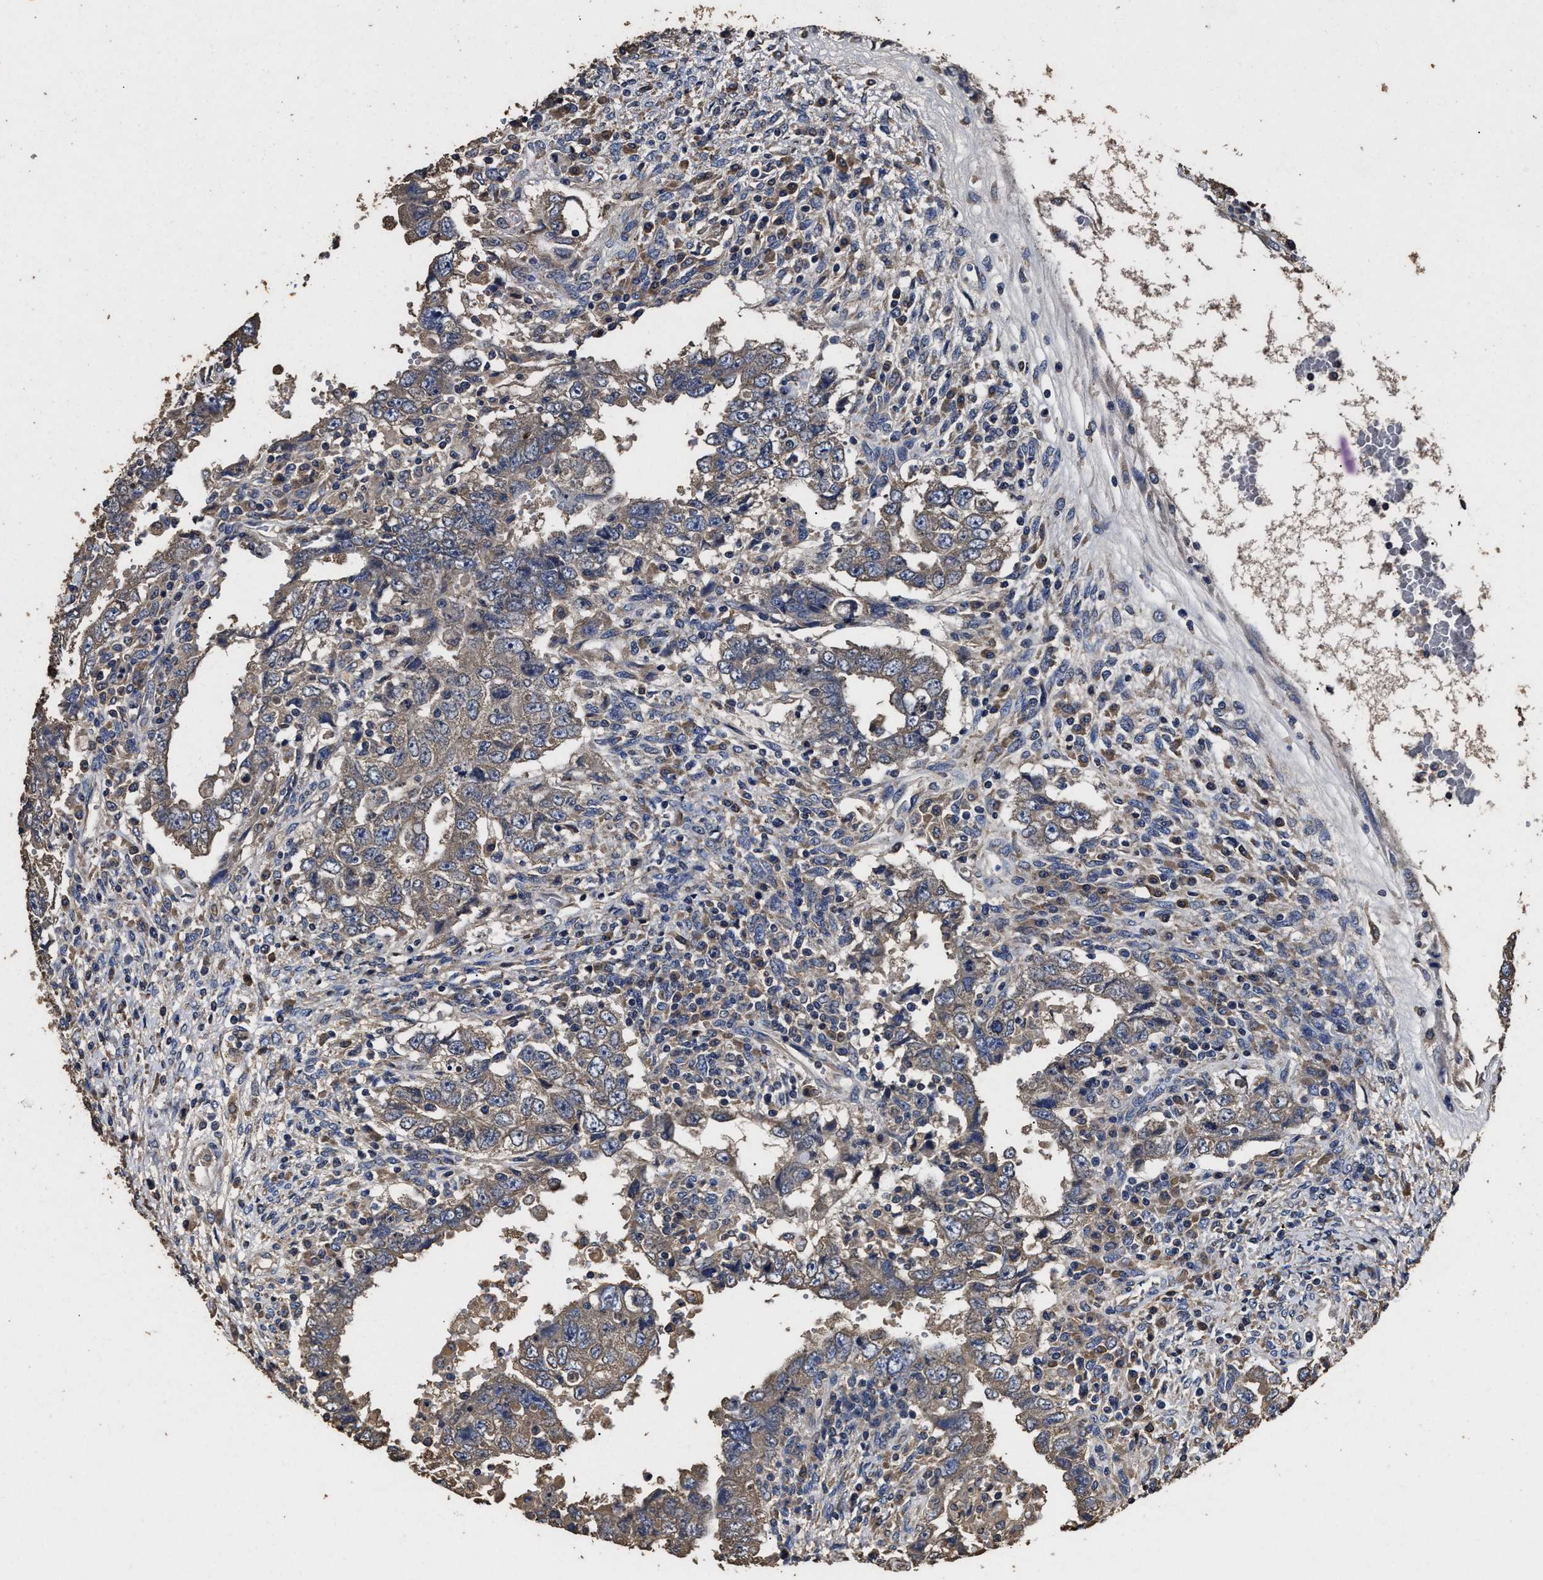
{"staining": {"intensity": "weak", "quantity": "<25%", "location": "cytoplasmic/membranous"}, "tissue": "testis cancer", "cell_type": "Tumor cells", "image_type": "cancer", "snomed": [{"axis": "morphology", "description": "Carcinoma, Embryonal, NOS"}, {"axis": "topography", "description": "Testis"}], "caption": "This is a image of immunohistochemistry (IHC) staining of testis cancer (embryonal carcinoma), which shows no positivity in tumor cells. Brightfield microscopy of IHC stained with DAB (3,3'-diaminobenzidine) (brown) and hematoxylin (blue), captured at high magnification.", "gene": "PPM1K", "patient": {"sex": "male", "age": 26}}